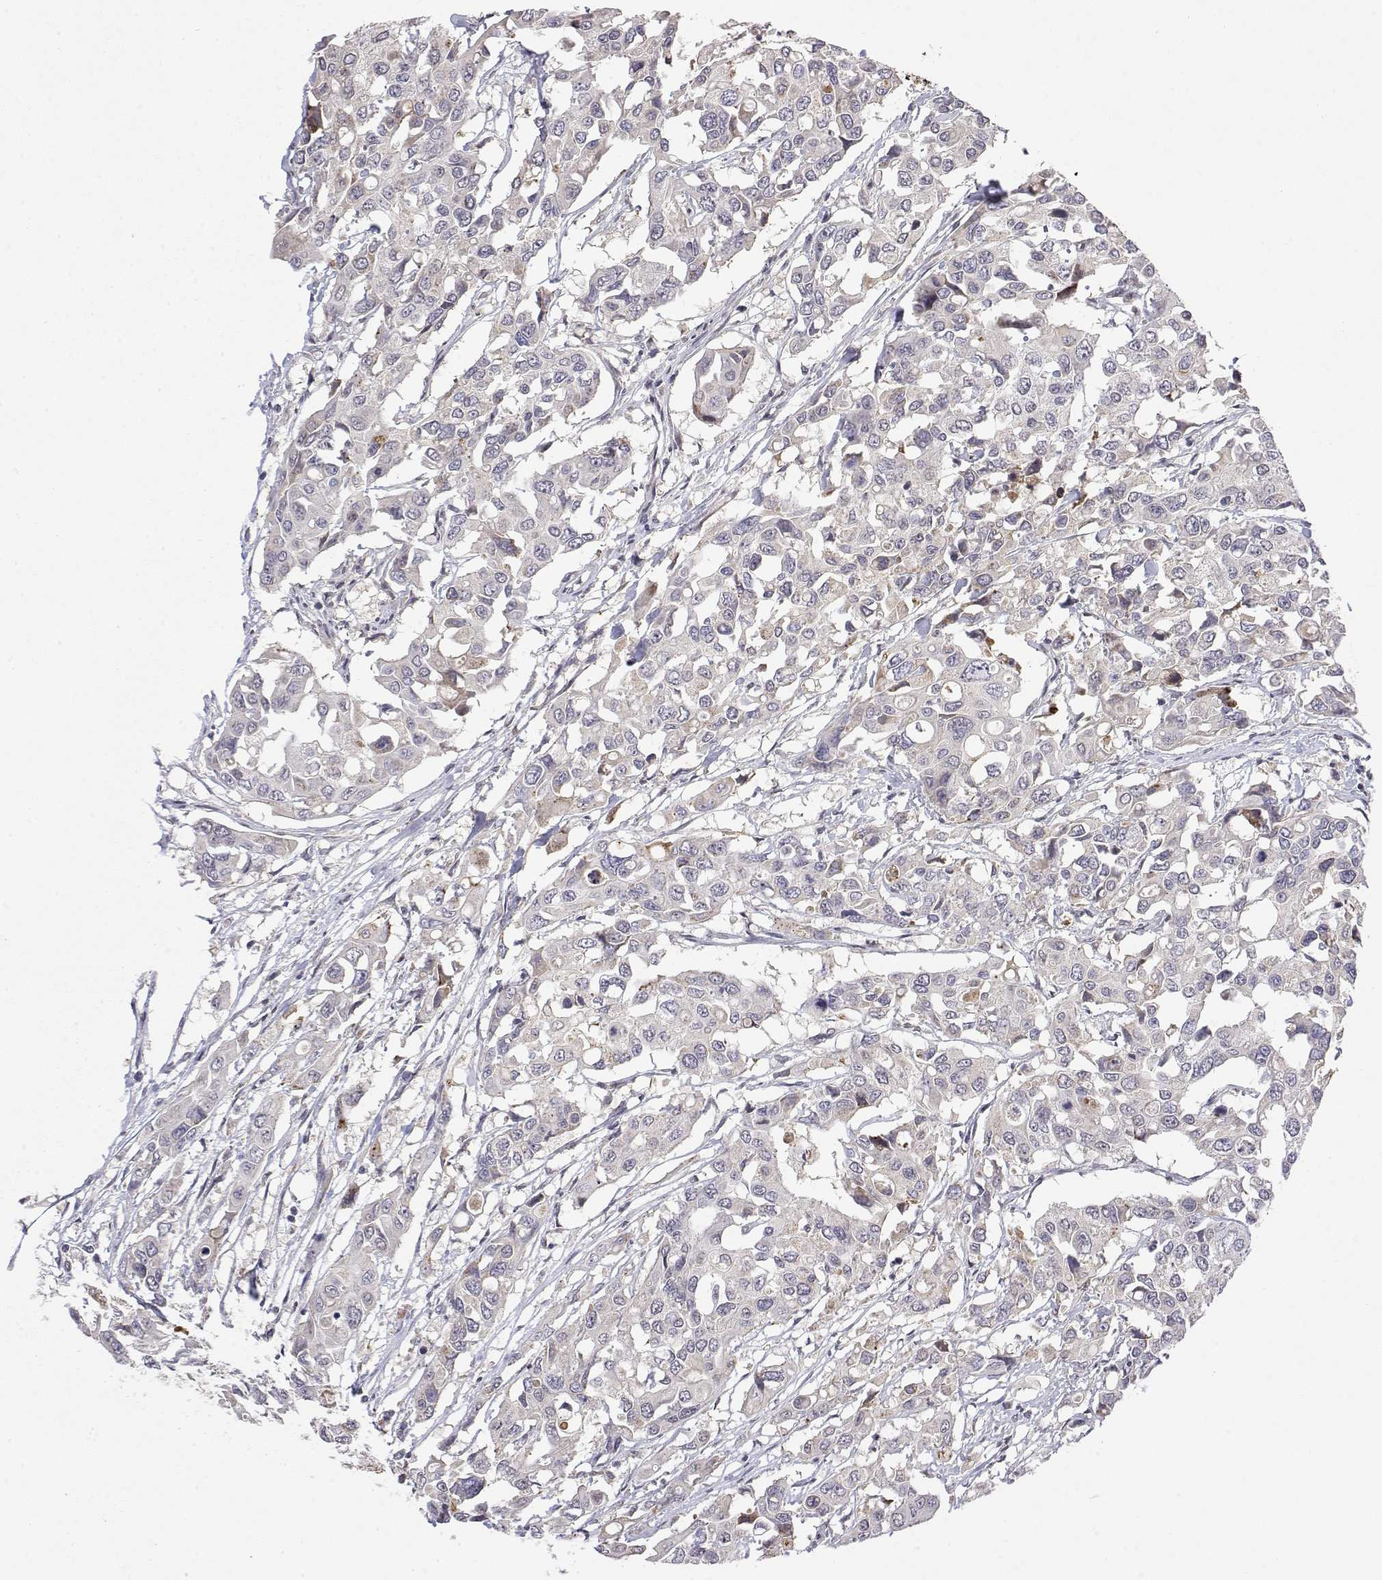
{"staining": {"intensity": "negative", "quantity": "none", "location": "none"}, "tissue": "colorectal cancer", "cell_type": "Tumor cells", "image_type": "cancer", "snomed": [{"axis": "morphology", "description": "Adenocarcinoma, NOS"}, {"axis": "topography", "description": "Colon"}], "caption": "Tumor cells are negative for protein expression in human colorectal adenocarcinoma.", "gene": "IGFBP4", "patient": {"sex": "male", "age": 77}}